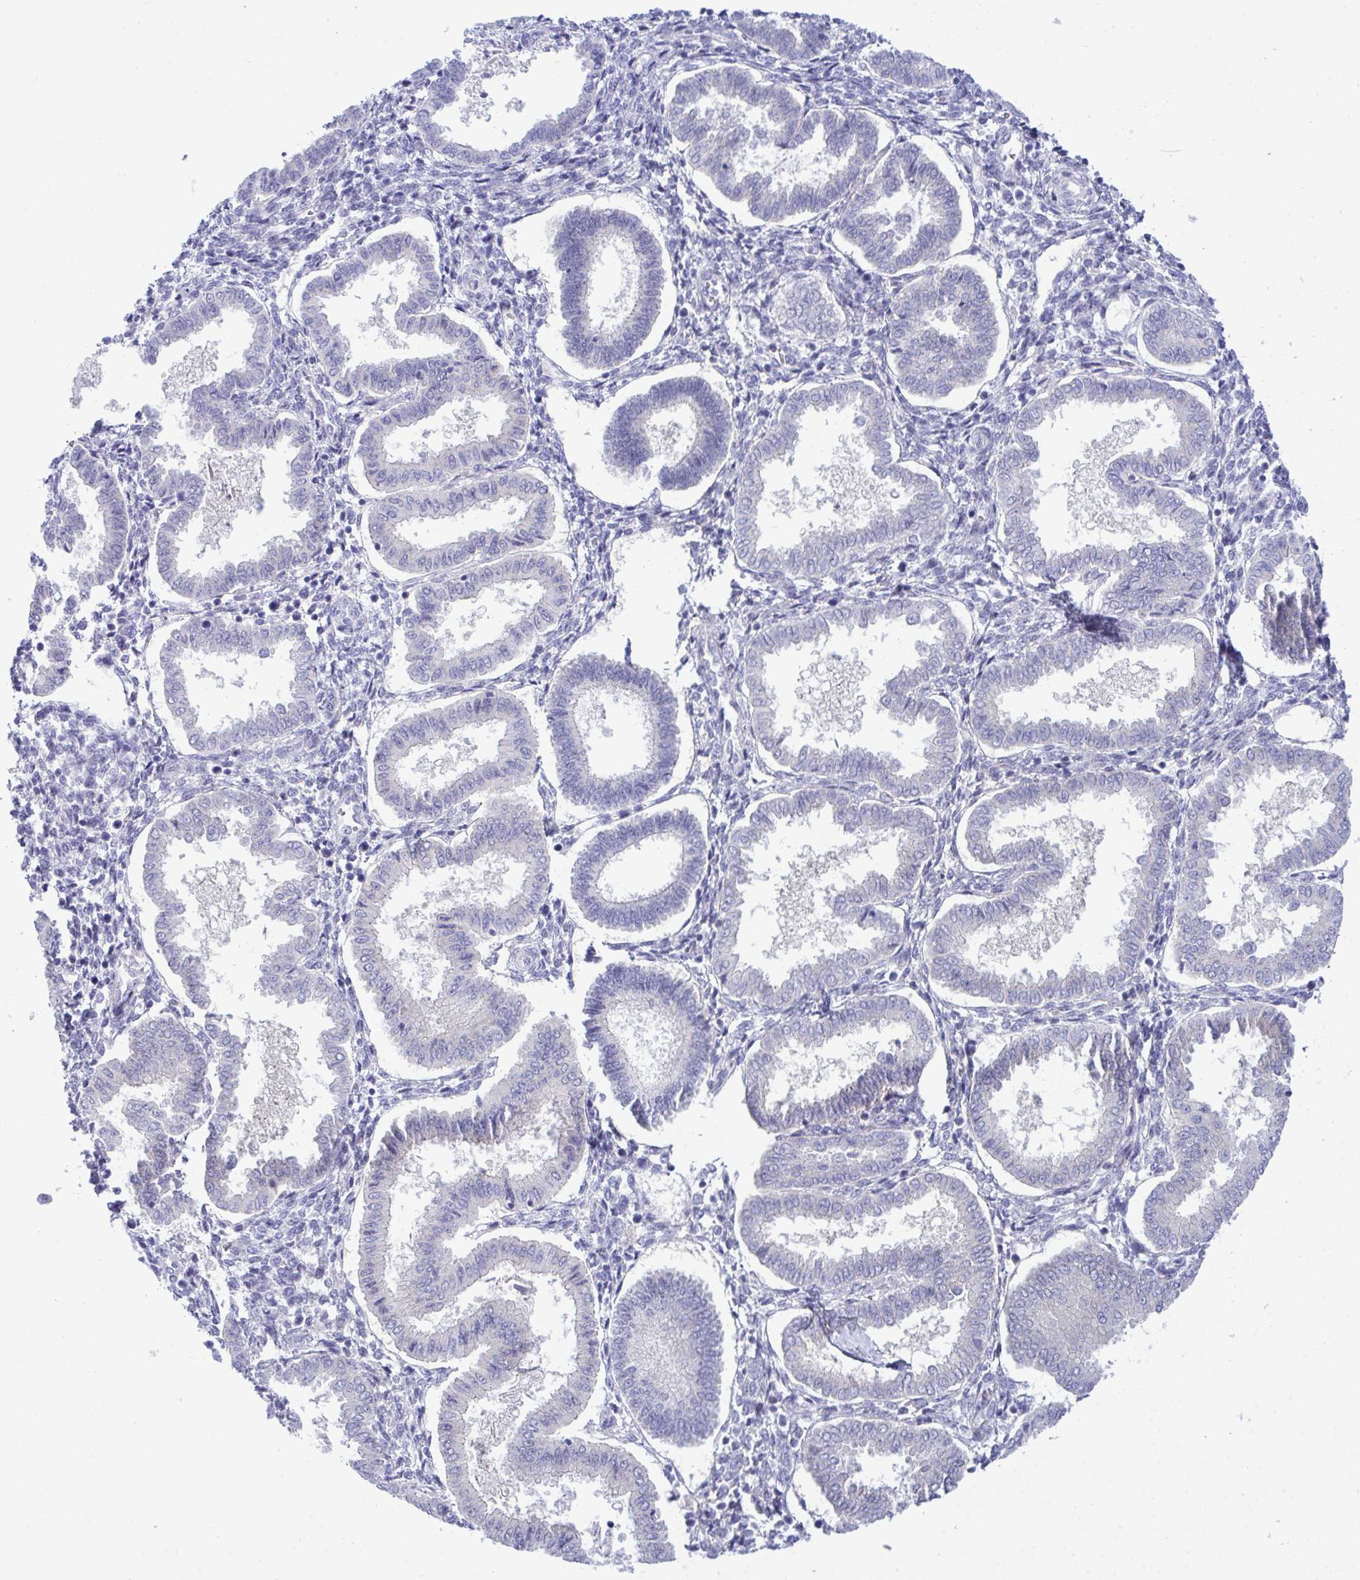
{"staining": {"intensity": "negative", "quantity": "none", "location": "none"}, "tissue": "endometrium", "cell_type": "Cells in endometrial stroma", "image_type": "normal", "snomed": [{"axis": "morphology", "description": "Normal tissue, NOS"}, {"axis": "topography", "description": "Endometrium"}], "caption": "Immunohistochemistry photomicrograph of unremarkable endometrium stained for a protein (brown), which exhibits no positivity in cells in endometrial stroma.", "gene": "MED9", "patient": {"sex": "female", "age": 24}}